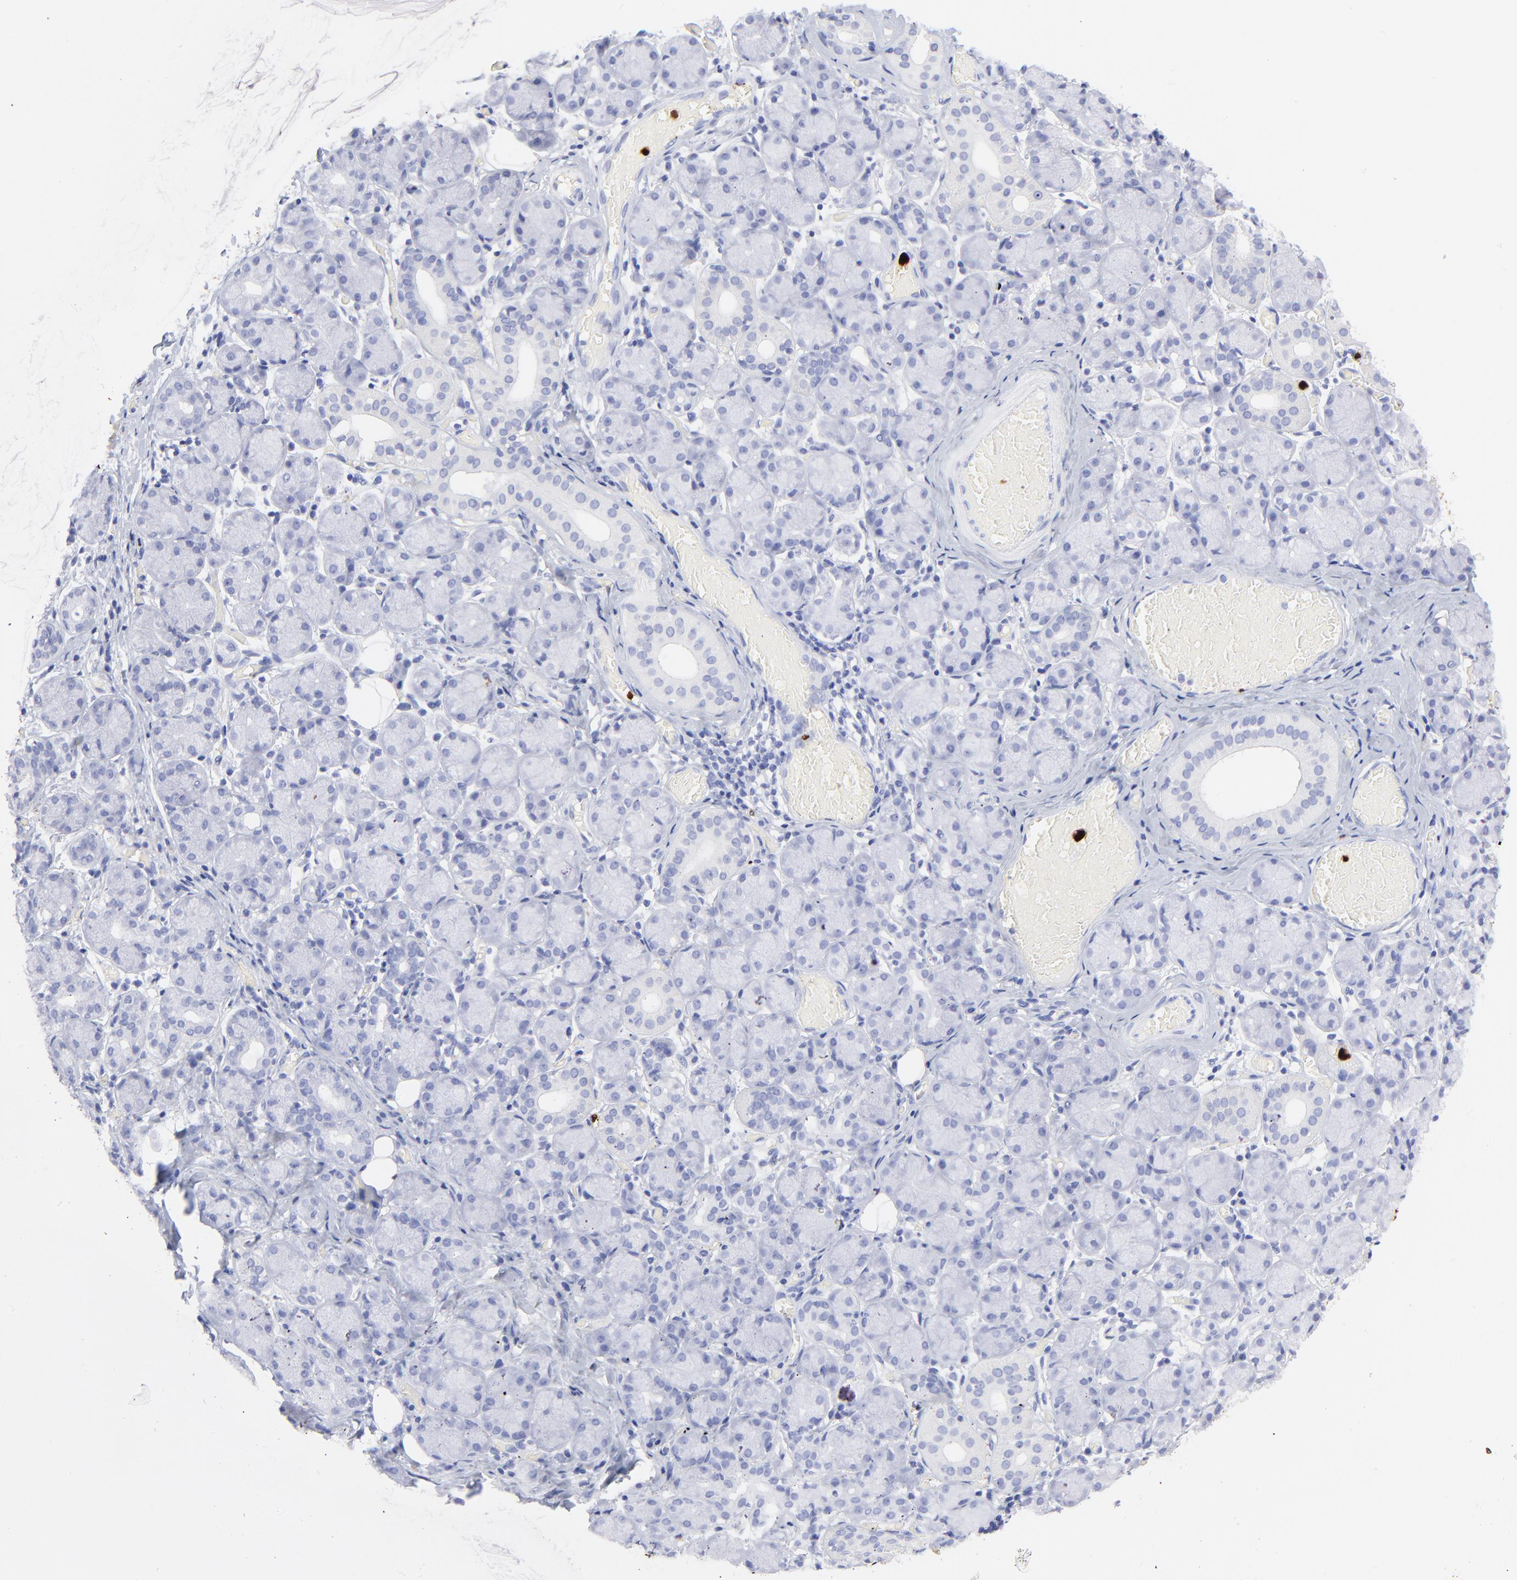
{"staining": {"intensity": "negative", "quantity": "none", "location": "none"}, "tissue": "salivary gland", "cell_type": "Glandular cells", "image_type": "normal", "snomed": [{"axis": "morphology", "description": "Normal tissue, NOS"}, {"axis": "topography", "description": "Salivary gland"}], "caption": "IHC of benign salivary gland exhibits no expression in glandular cells. (DAB immunohistochemistry (IHC) with hematoxylin counter stain).", "gene": "S100A12", "patient": {"sex": "female", "age": 24}}